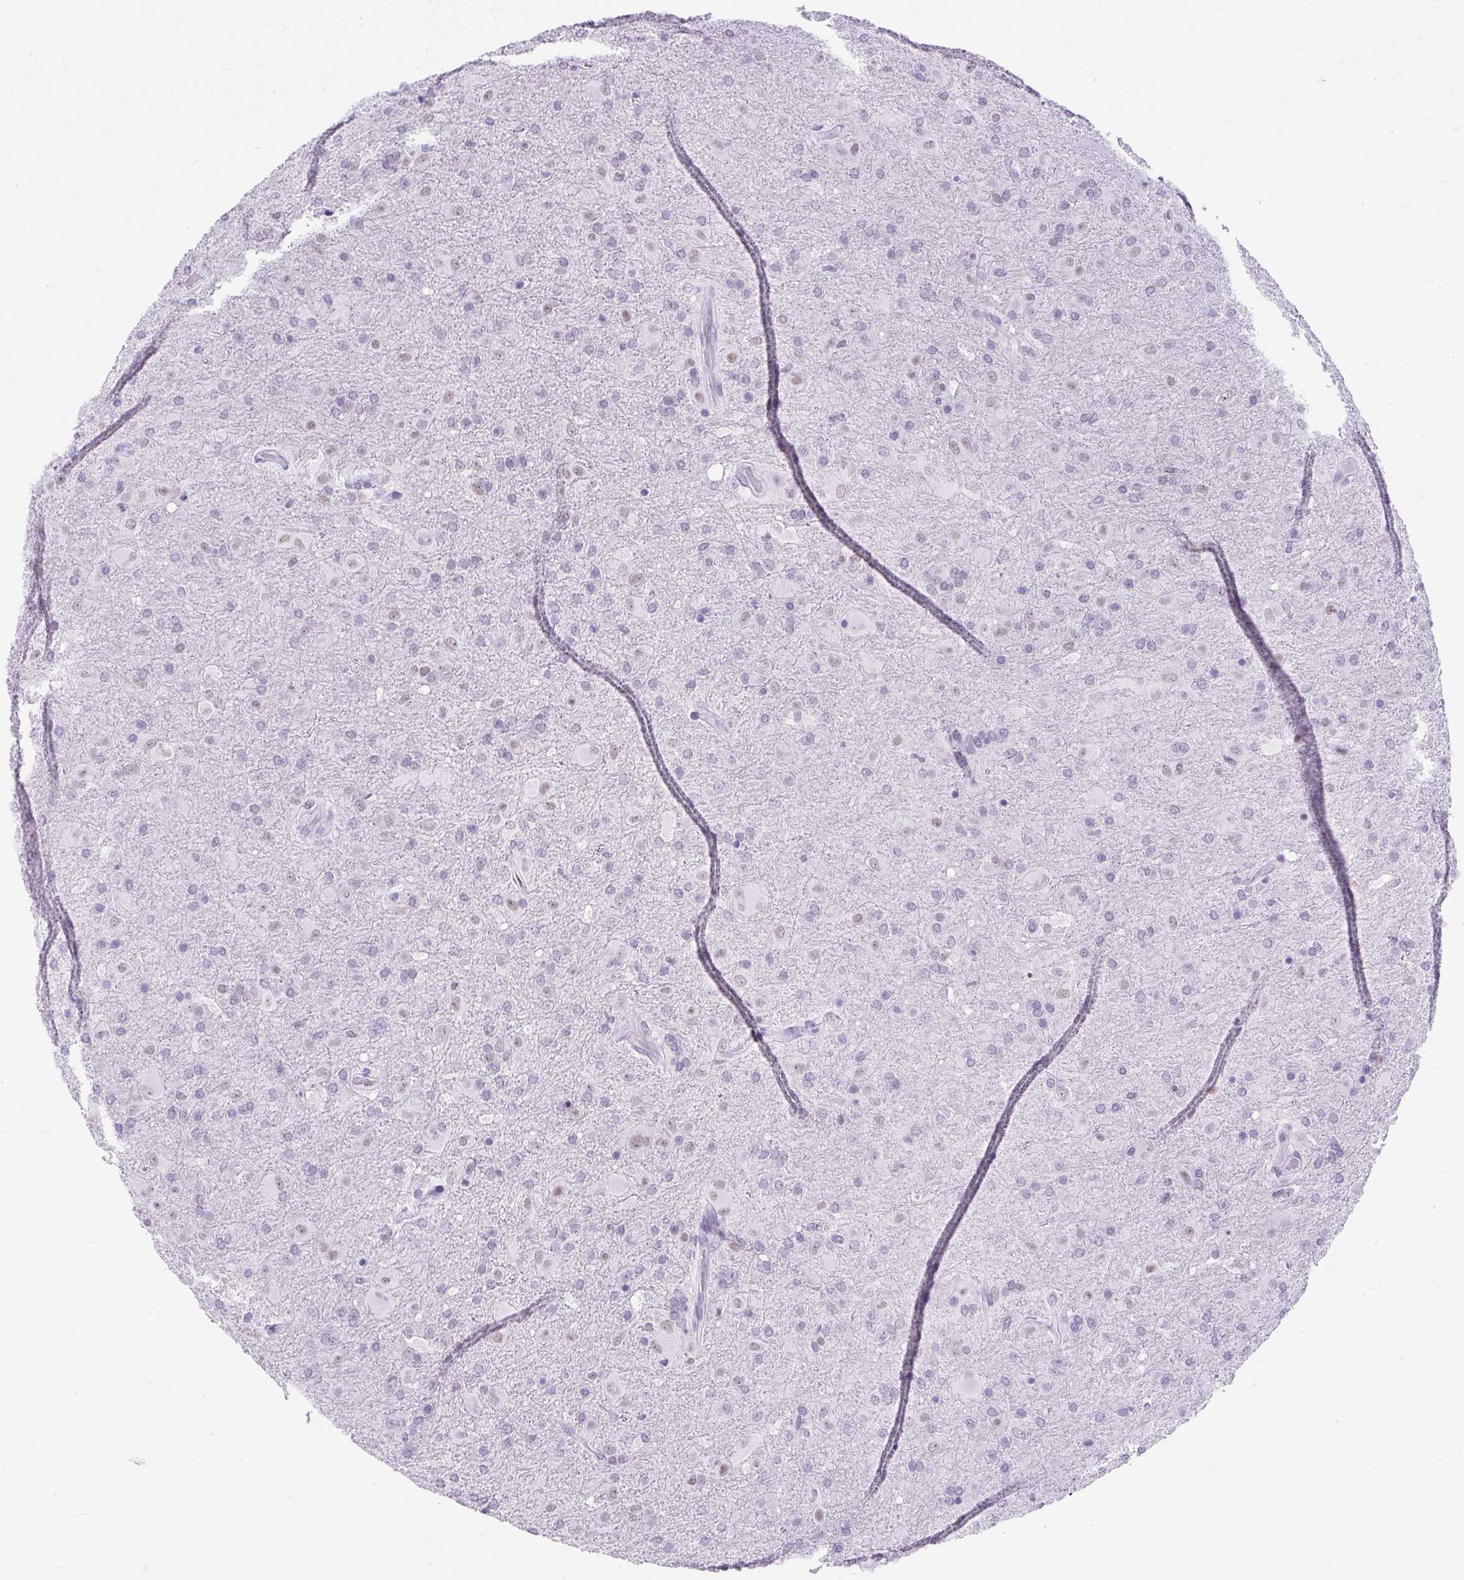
{"staining": {"intensity": "weak", "quantity": "<25%", "location": "nuclear"}, "tissue": "glioma", "cell_type": "Tumor cells", "image_type": "cancer", "snomed": [{"axis": "morphology", "description": "Glioma, malignant, Low grade"}, {"axis": "topography", "description": "Brain"}], "caption": "Protein analysis of low-grade glioma (malignant) shows no significant staining in tumor cells.", "gene": "PLCXD2", "patient": {"sex": "male", "age": 65}}